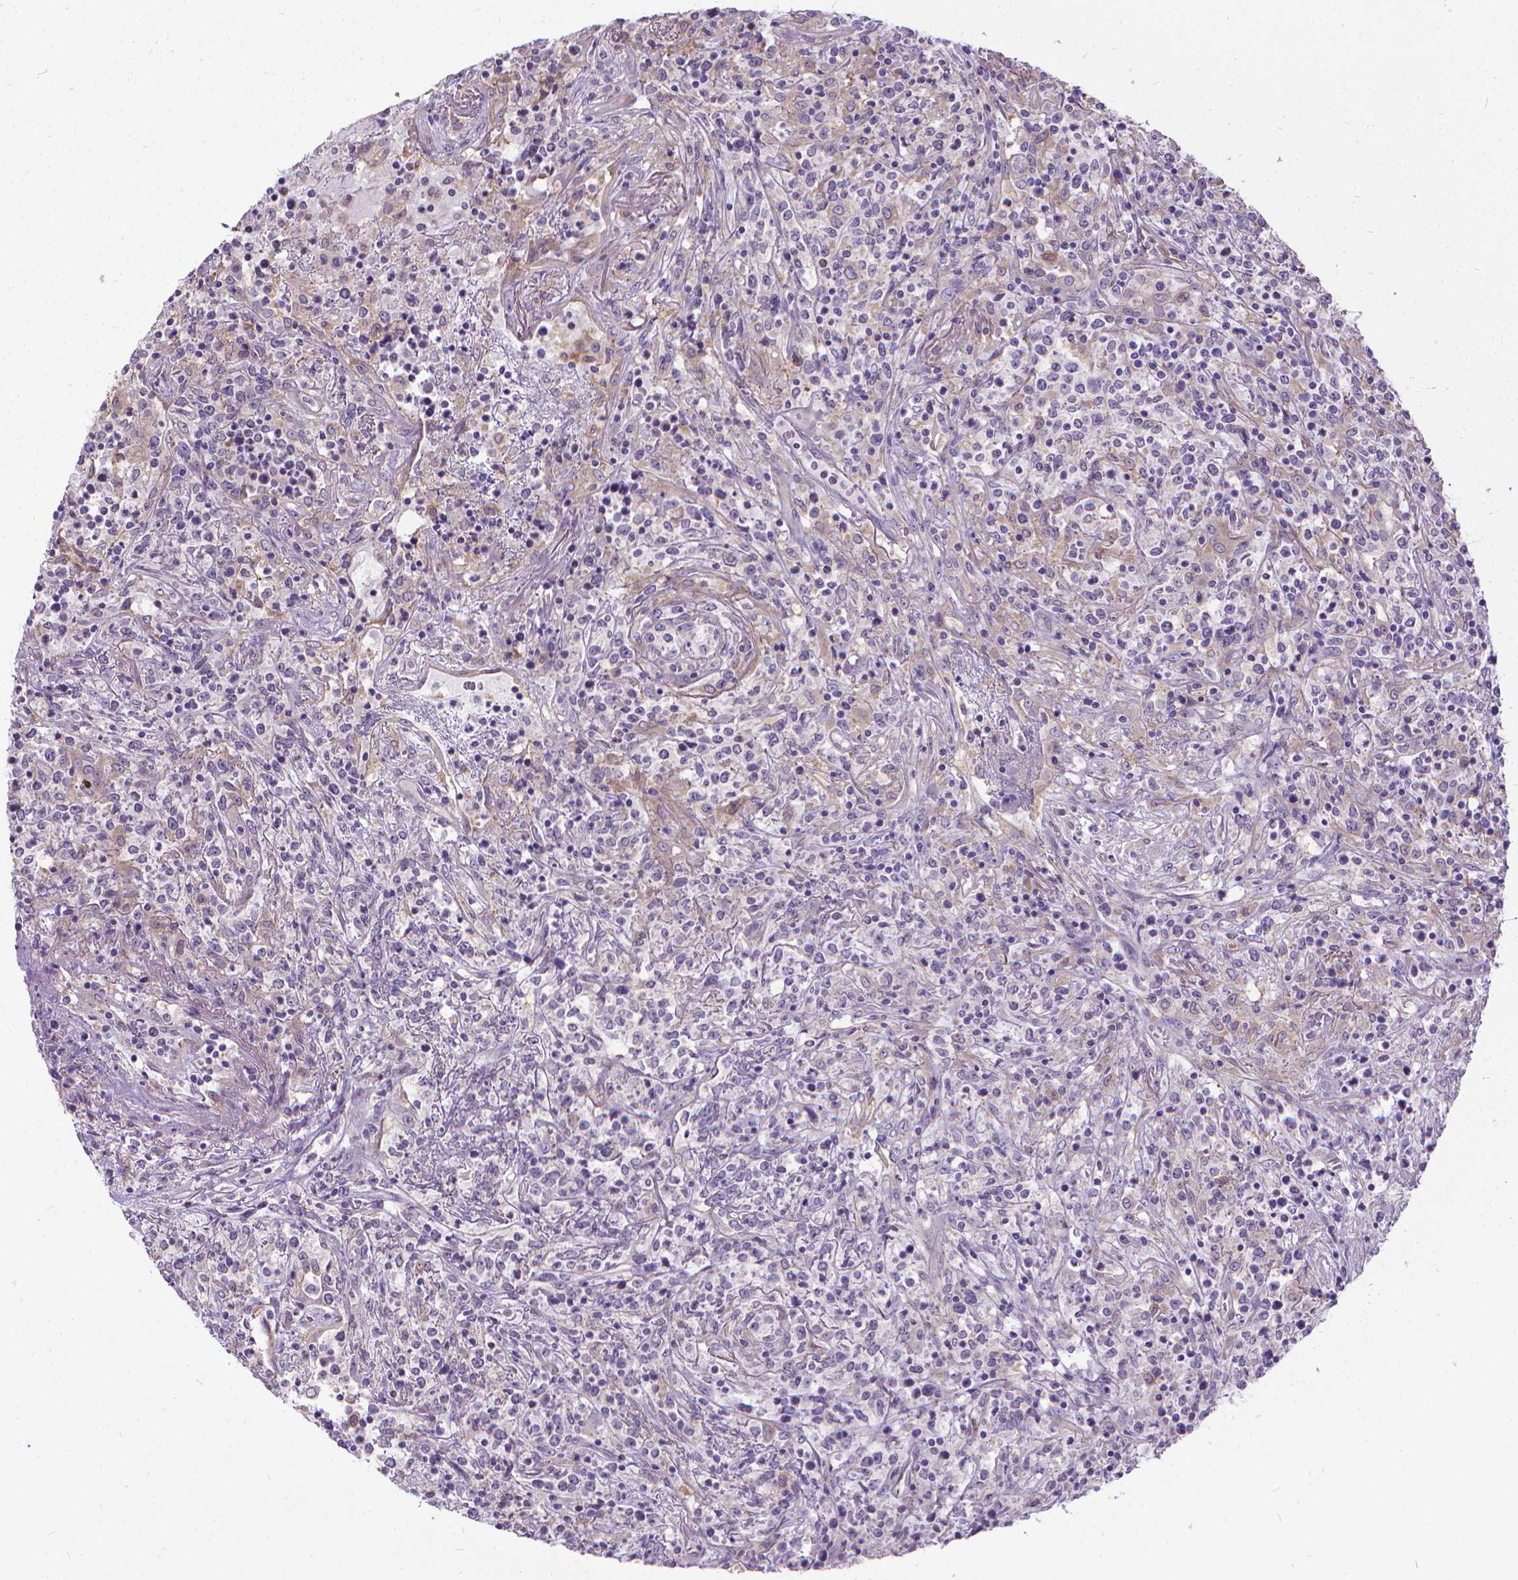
{"staining": {"intensity": "weak", "quantity": "25%-75%", "location": "cytoplasmic/membranous"}, "tissue": "lymphoma", "cell_type": "Tumor cells", "image_type": "cancer", "snomed": [{"axis": "morphology", "description": "Malignant lymphoma, non-Hodgkin's type, High grade"}, {"axis": "topography", "description": "Lung"}], "caption": "There is low levels of weak cytoplasmic/membranous expression in tumor cells of lymphoma, as demonstrated by immunohistochemical staining (brown color).", "gene": "CFAP299", "patient": {"sex": "male", "age": 79}}